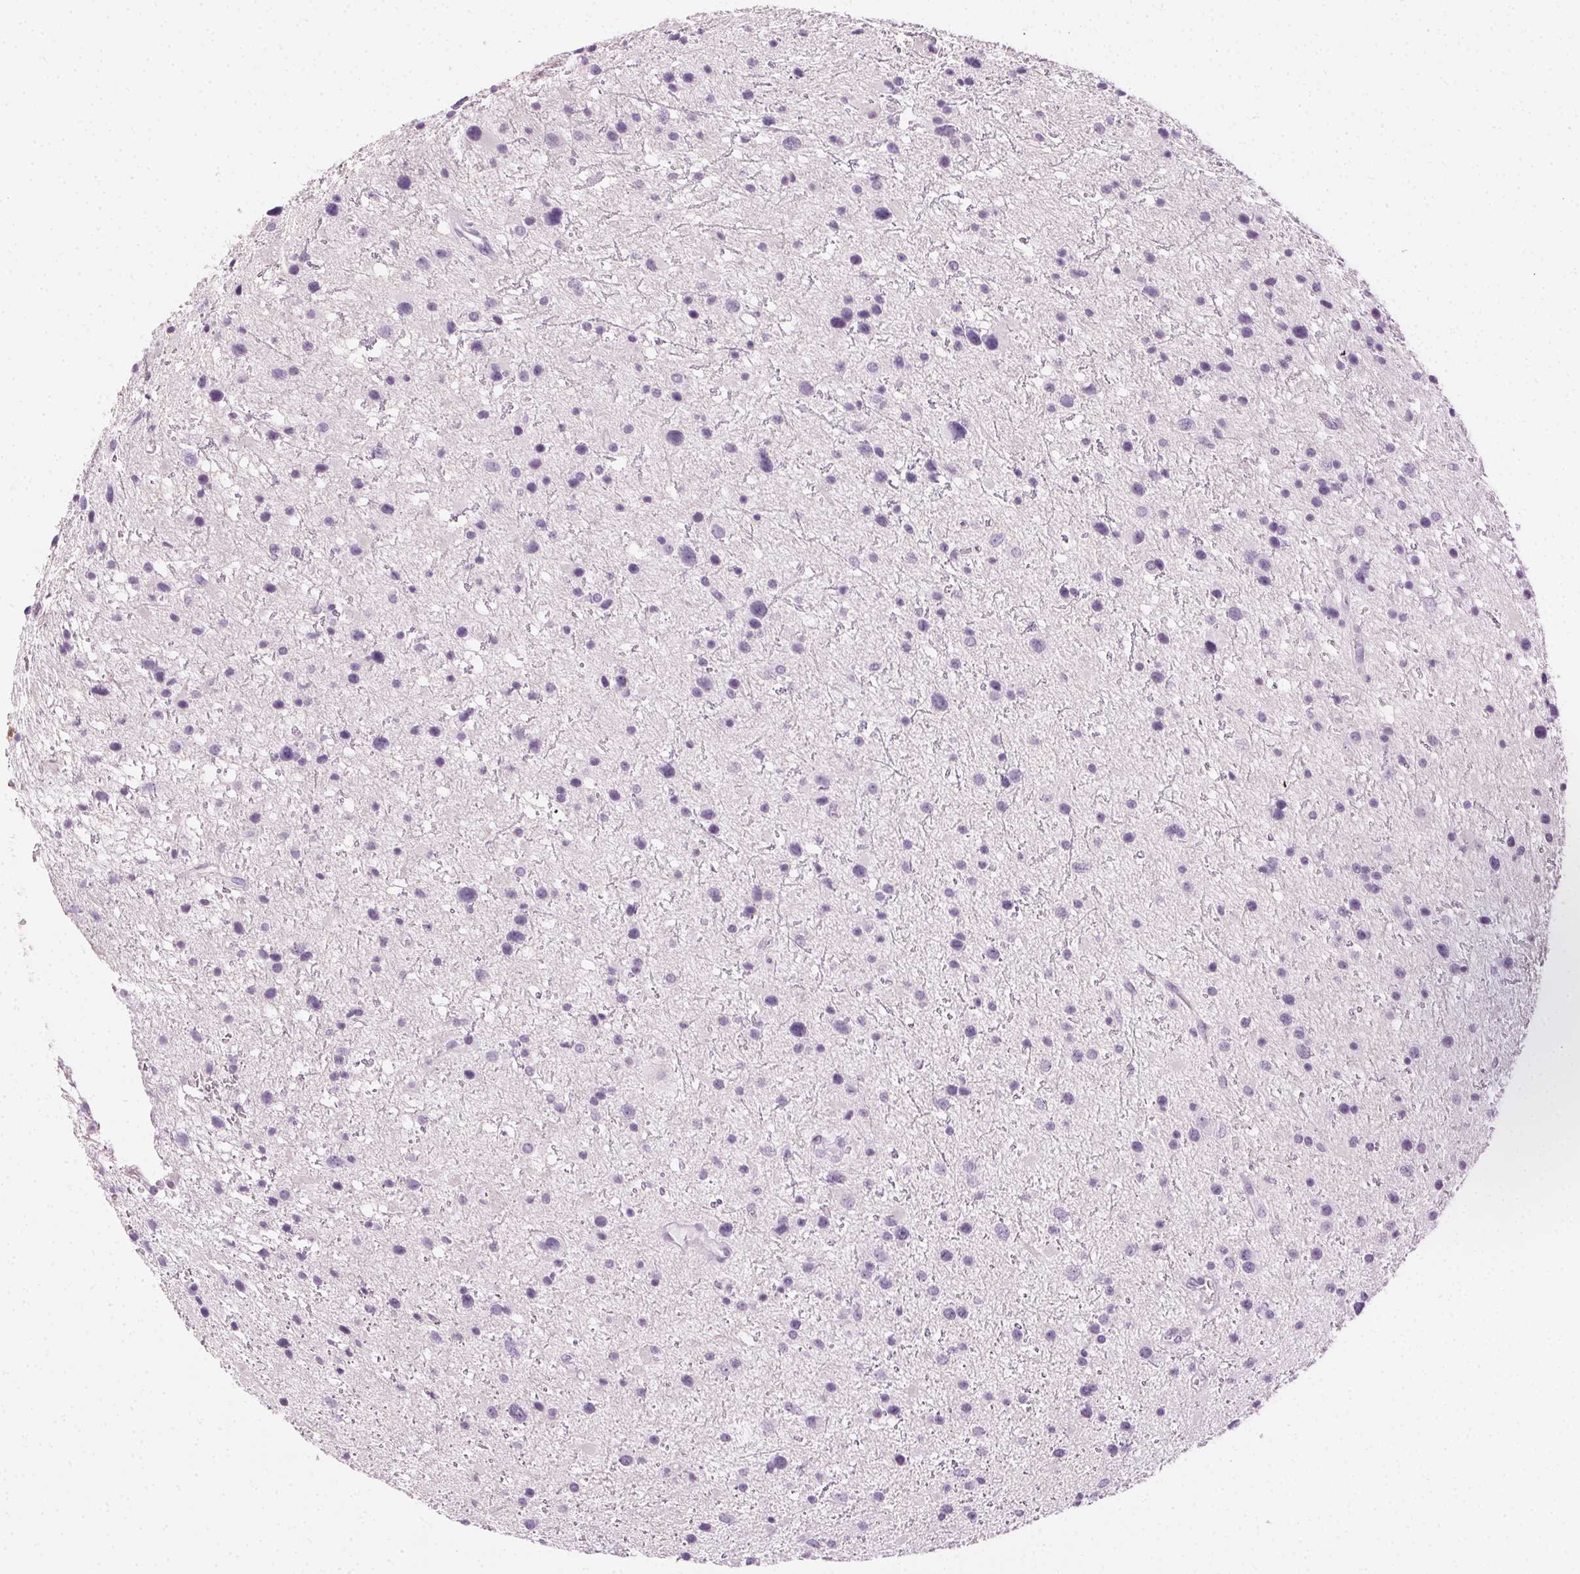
{"staining": {"intensity": "negative", "quantity": "none", "location": "none"}, "tissue": "glioma", "cell_type": "Tumor cells", "image_type": "cancer", "snomed": [{"axis": "morphology", "description": "Glioma, malignant, Low grade"}, {"axis": "topography", "description": "Brain"}], "caption": "A high-resolution image shows IHC staining of glioma, which demonstrates no significant staining in tumor cells.", "gene": "MPO", "patient": {"sex": "female", "age": 32}}